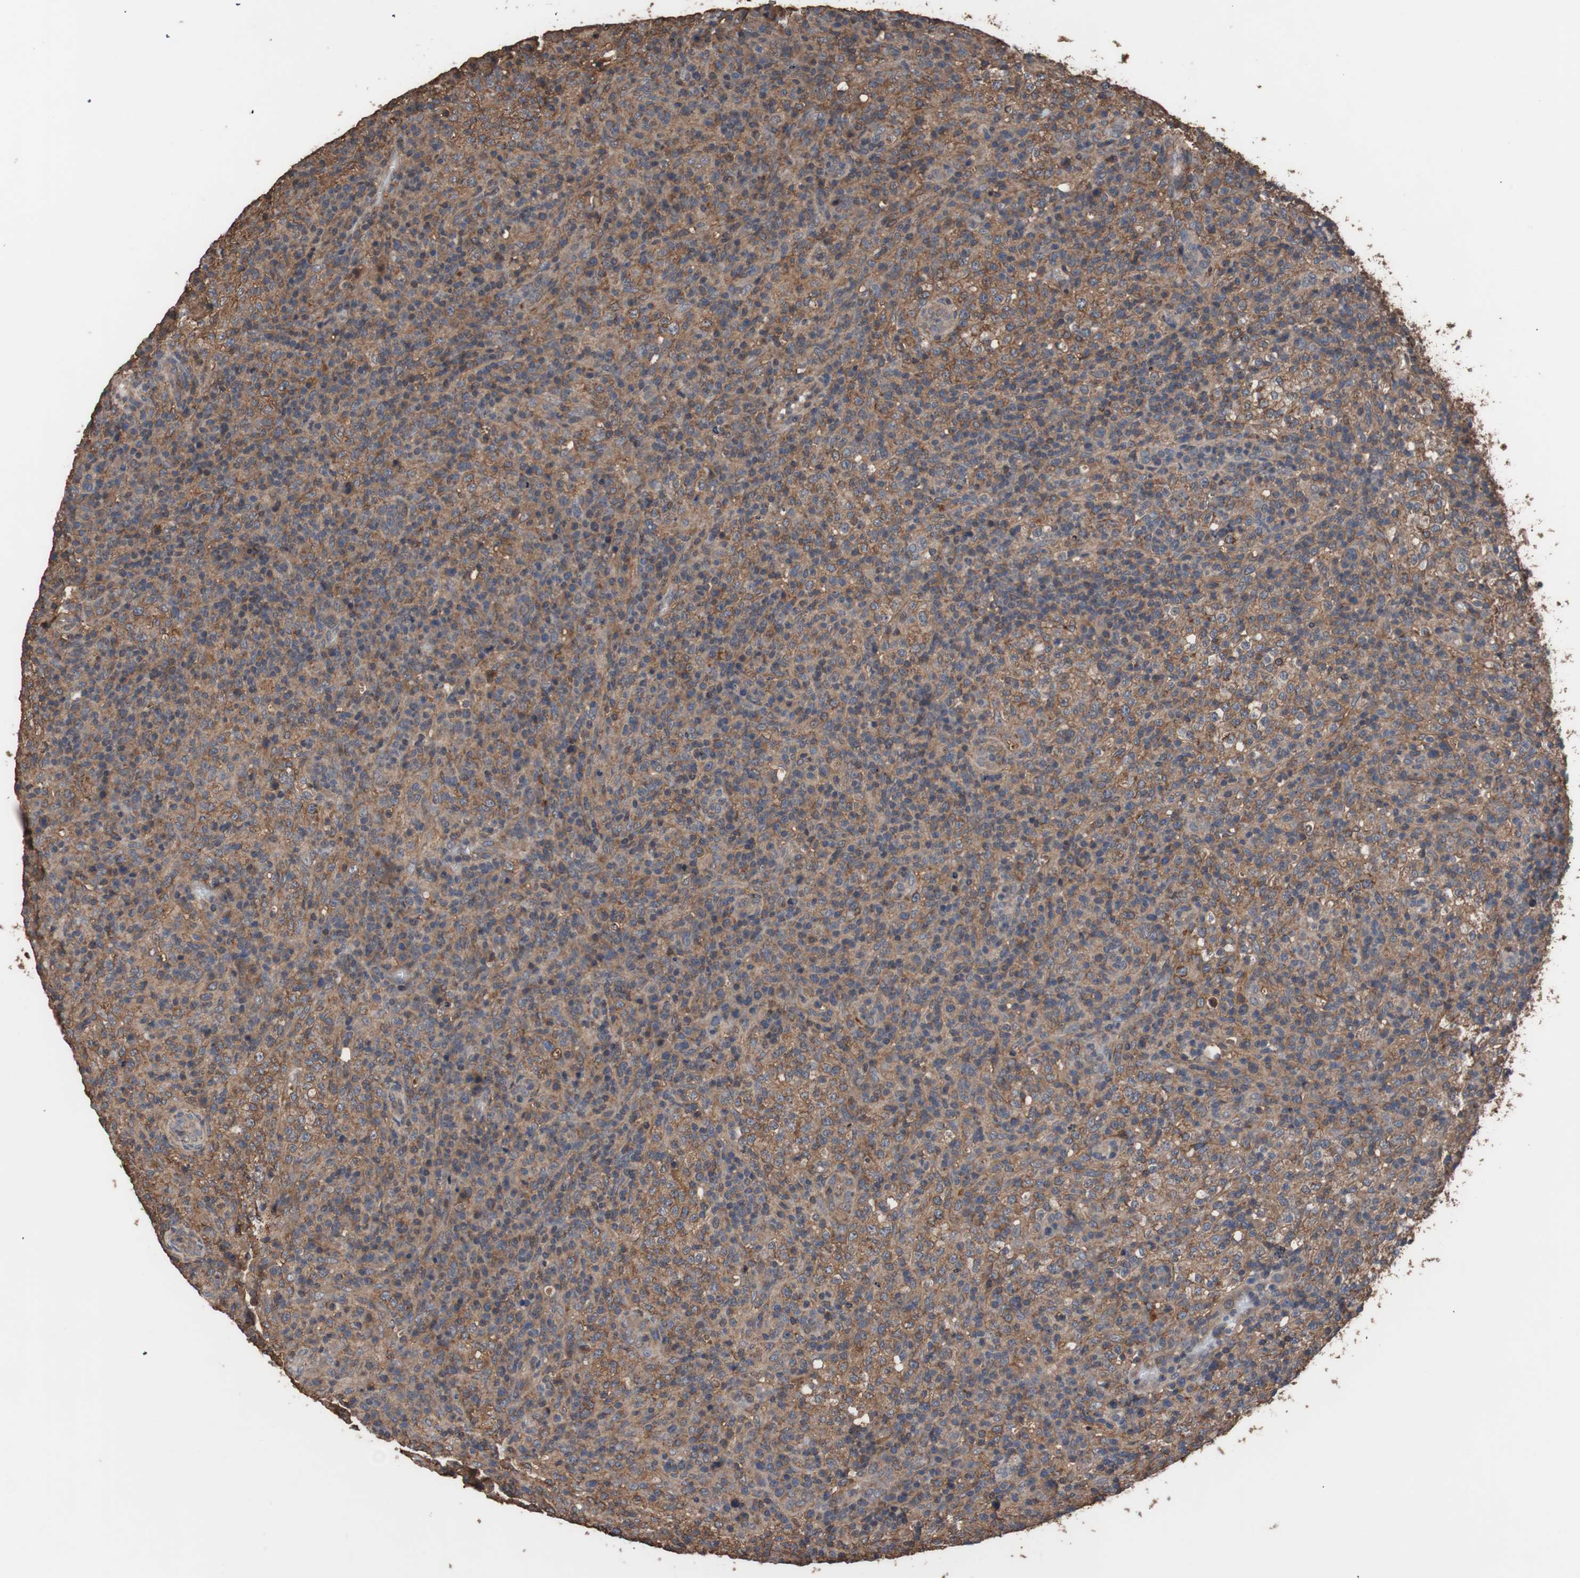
{"staining": {"intensity": "moderate", "quantity": "25%-75%", "location": "cytoplasmic/membranous"}, "tissue": "lymphoma", "cell_type": "Tumor cells", "image_type": "cancer", "snomed": [{"axis": "morphology", "description": "Malignant lymphoma, non-Hodgkin's type, High grade"}, {"axis": "topography", "description": "Lymph node"}], "caption": "Immunohistochemistry (IHC) (DAB (3,3'-diaminobenzidine)) staining of human malignant lymphoma, non-Hodgkin's type (high-grade) shows moderate cytoplasmic/membranous protein expression in about 25%-75% of tumor cells. (IHC, brightfield microscopy, high magnification).", "gene": "COL6A2", "patient": {"sex": "female", "age": 76}}